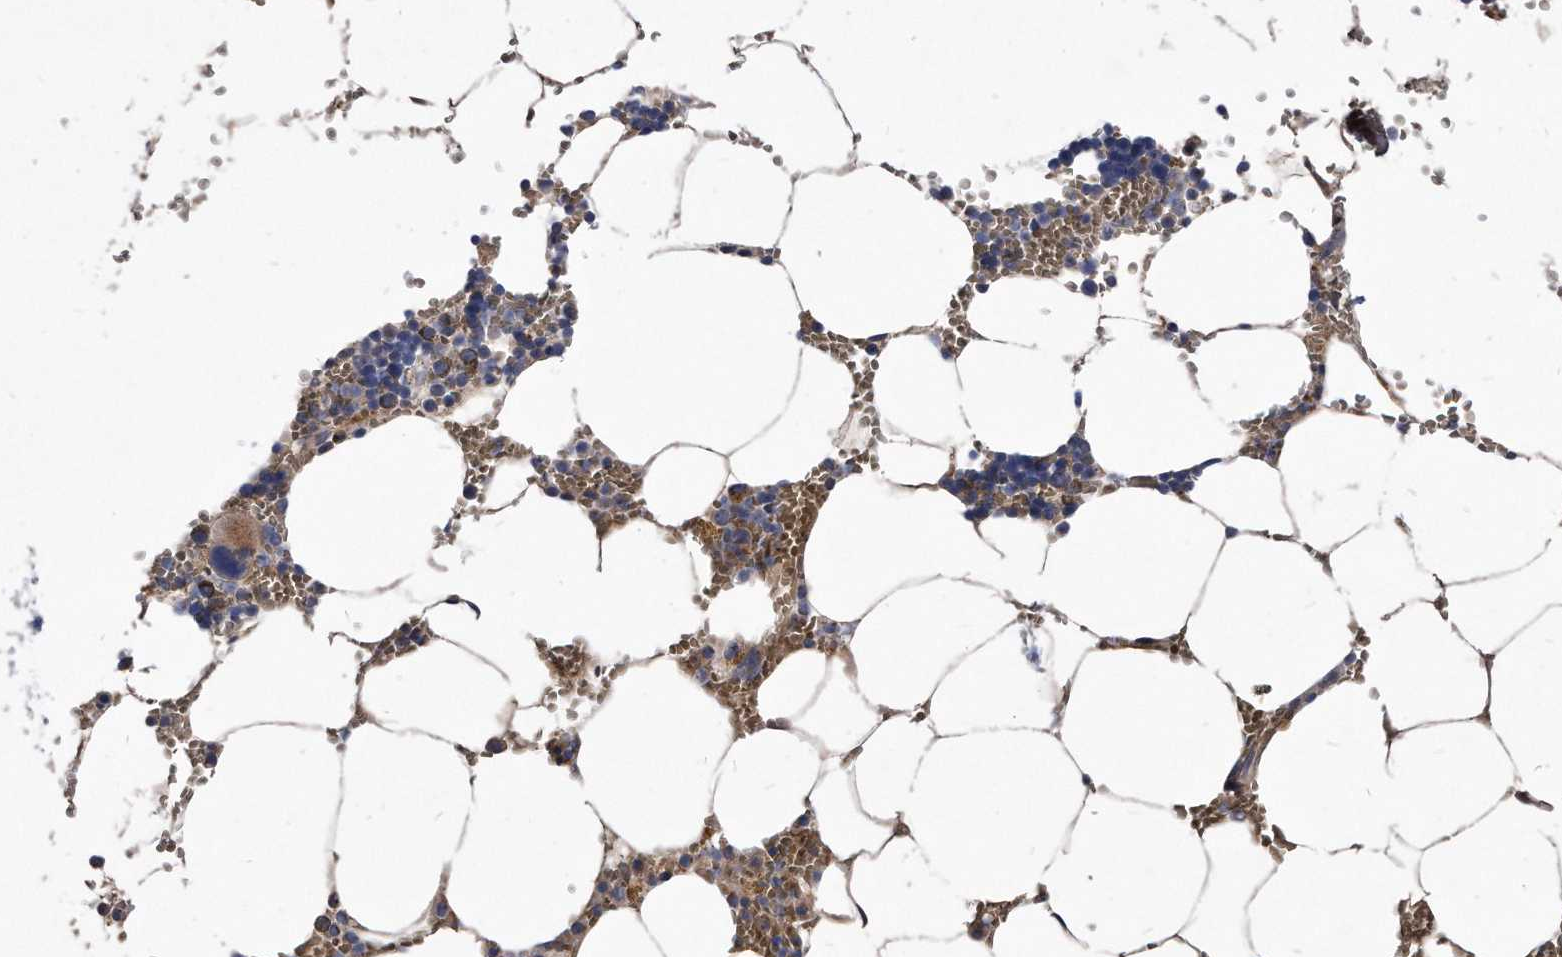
{"staining": {"intensity": "moderate", "quantity": "<25%", "location": "cytoplasmic/membranous"}, "tissue": "bone marrow", "cell_type": "Hematopoietic cells", "image_type": "normal", "snomed": [{"axis": "morphology", "description": "Normal tissue, NOS"}, {"axis": "topography", "description": "Bone marrow"}], "caption": "Hematopoietic cells demonstrate low levels of moderate cytoplasmic/membranous staining in about <25% of cells in benign human bone marrow. Nuclei are stained in blue.", "gene": "MGAT4A", "patient": {"sex": "male", "age": 70}}